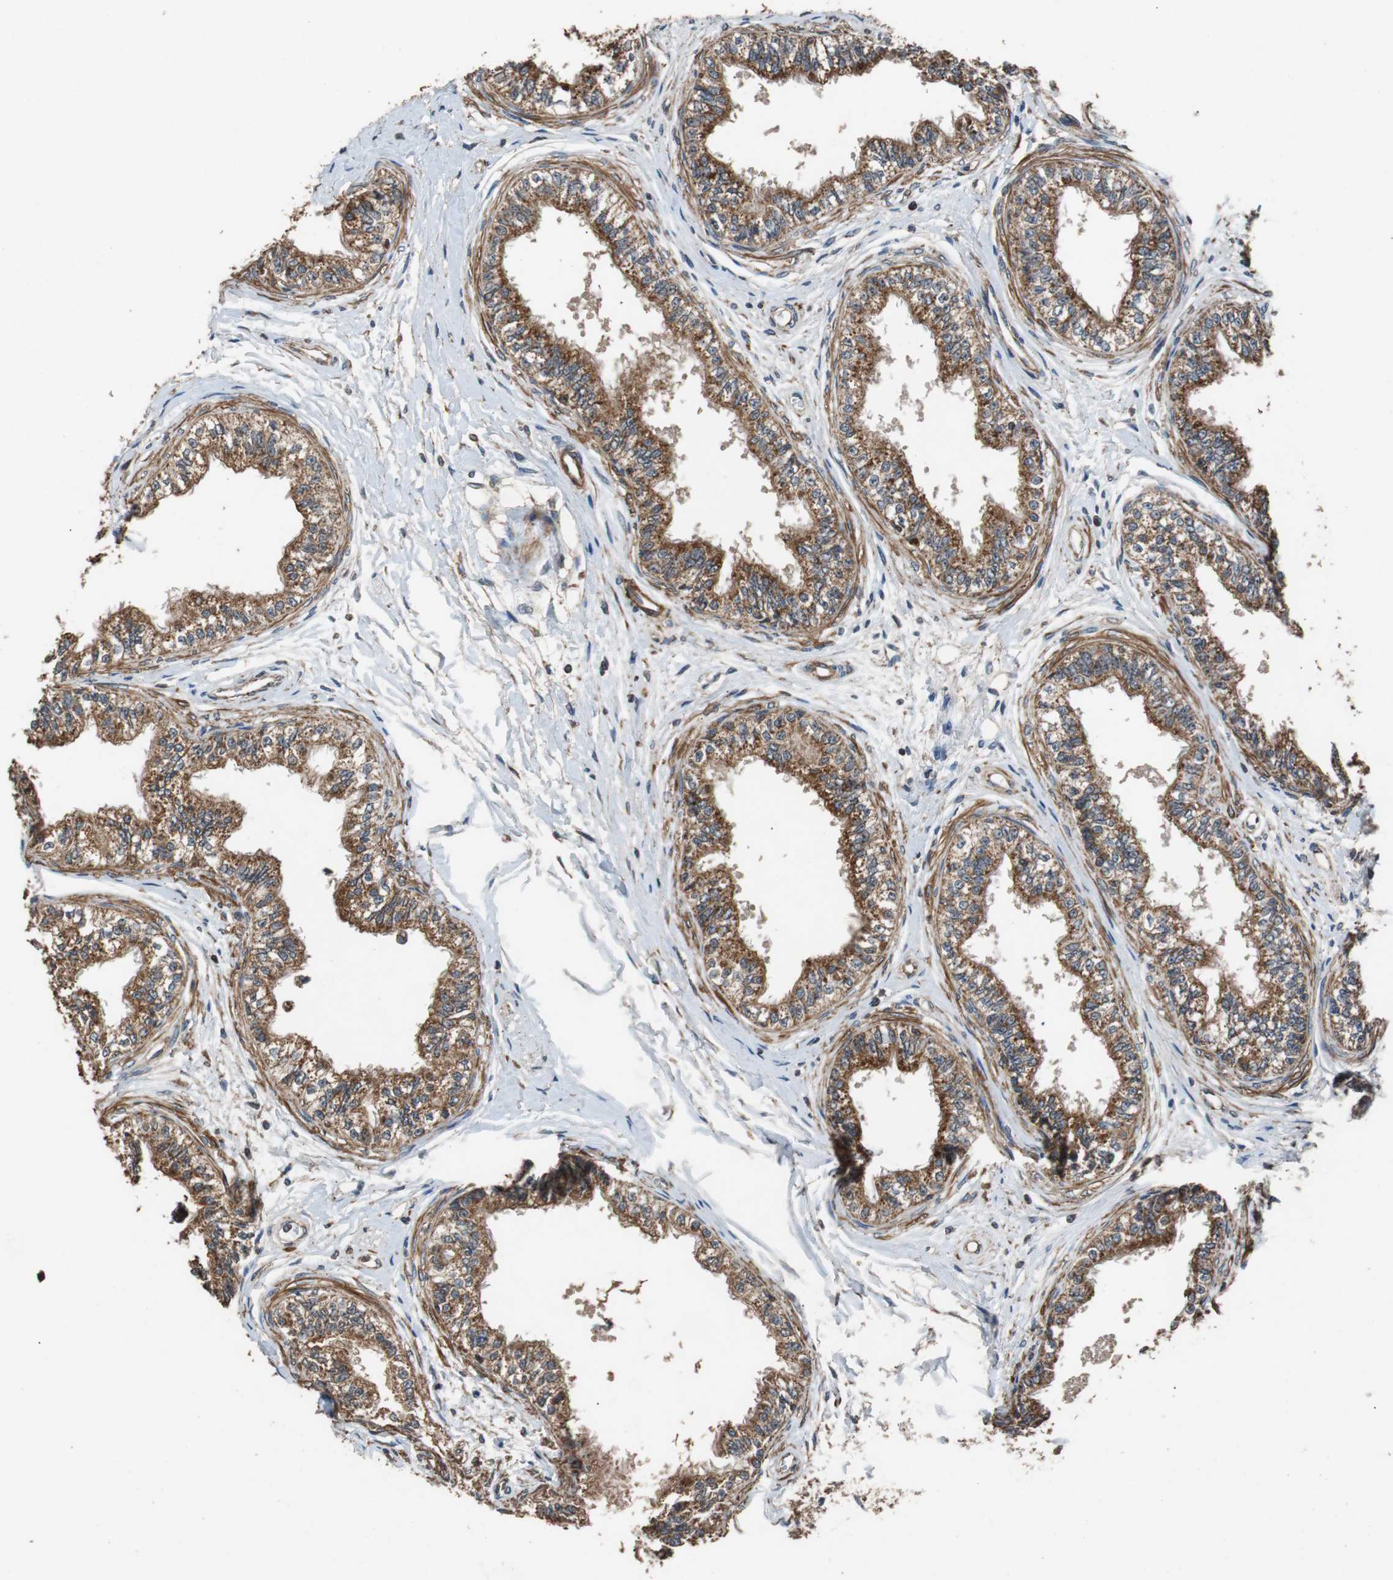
{"staining": {"intensity": "strong", "quantity": ">75%", "location": "cytoplasmic/membranous"}, "tissue": "epididymis", "cell_type": "Glandular cells", "image_type": "normal", "snomed": [{"axis": "morphology", "description": "Normal tissue, NOS"}, {"axis": "morphology", "description": "Adenocarcinoma, metastatic, NOS"}, {"axis": "topography", "description": "Testis"}, {"axis": "topography", "description": "Epididymis"}], "caption": "Immunohistochemistry (IHC) image of benign human epididymis stained for a protein (brown), which displays high levels of strong cytoplasmic/membranous positivity in approximately >75% of glandular cells.", "gene": "PITRM1", "patient": {"sex": "male", "age": 26}}